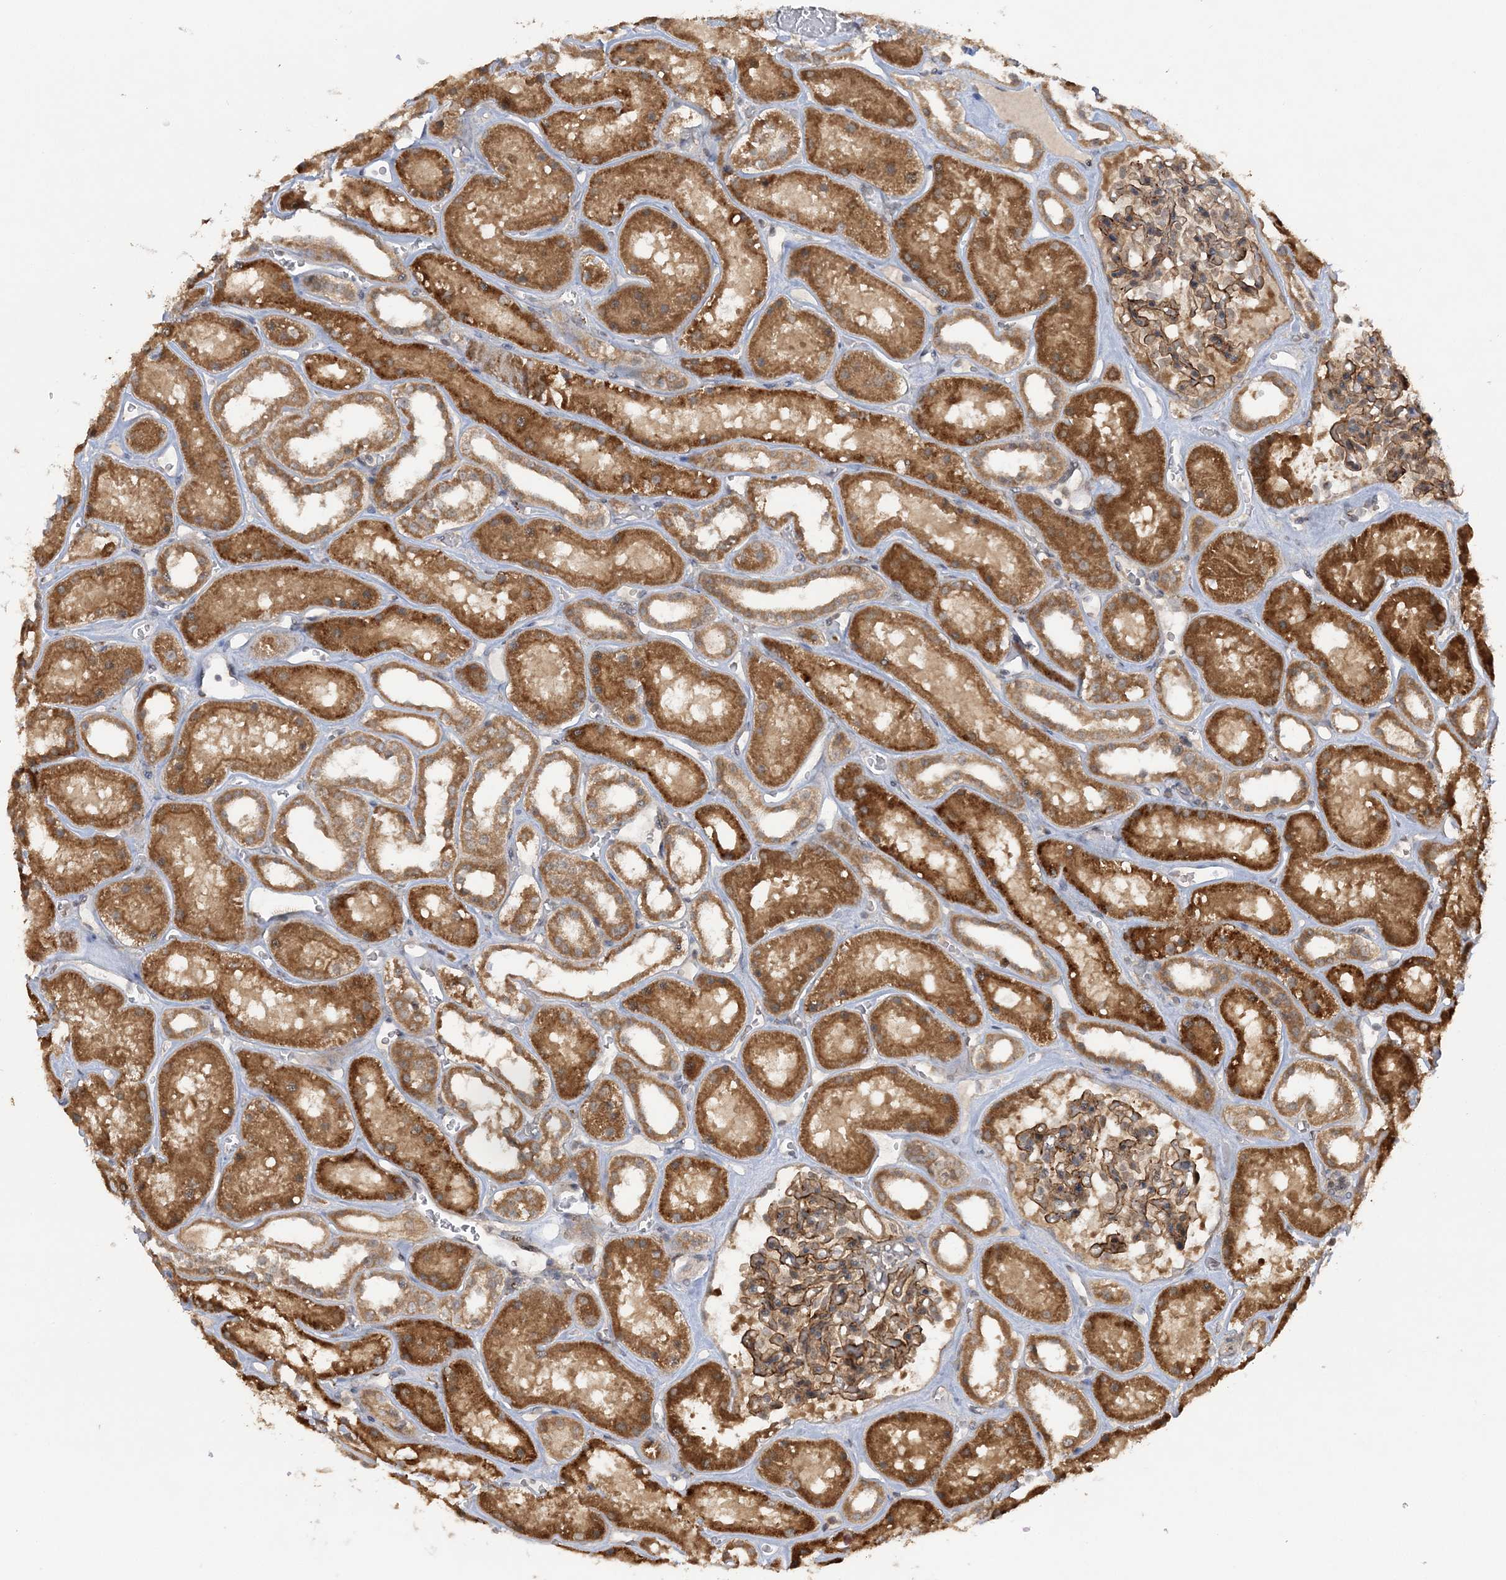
{"staining": {"intensity": "moderate", "quantity": ">75%", "location": "cytoplasmic/membranous"}, "tissue": "kidney", "cell_type": "Cells in glomeruli", "image_type": "normal", "snomed": [{"axis": "morphology", "description": "Normal tissue, NOS"}, {"axis": "topography", "description": "Kidney"}], "caption": "This photomicrograph exhibits normal kidney stained with IHC to label a protein in brown. The cytoplasmic/membranous of cells in glomeruli show moderate positivity for the protein. Nuclei are counter-stained blue.", "gene": "MMADHC", "patient": {"sex": "female", "age": 41}}